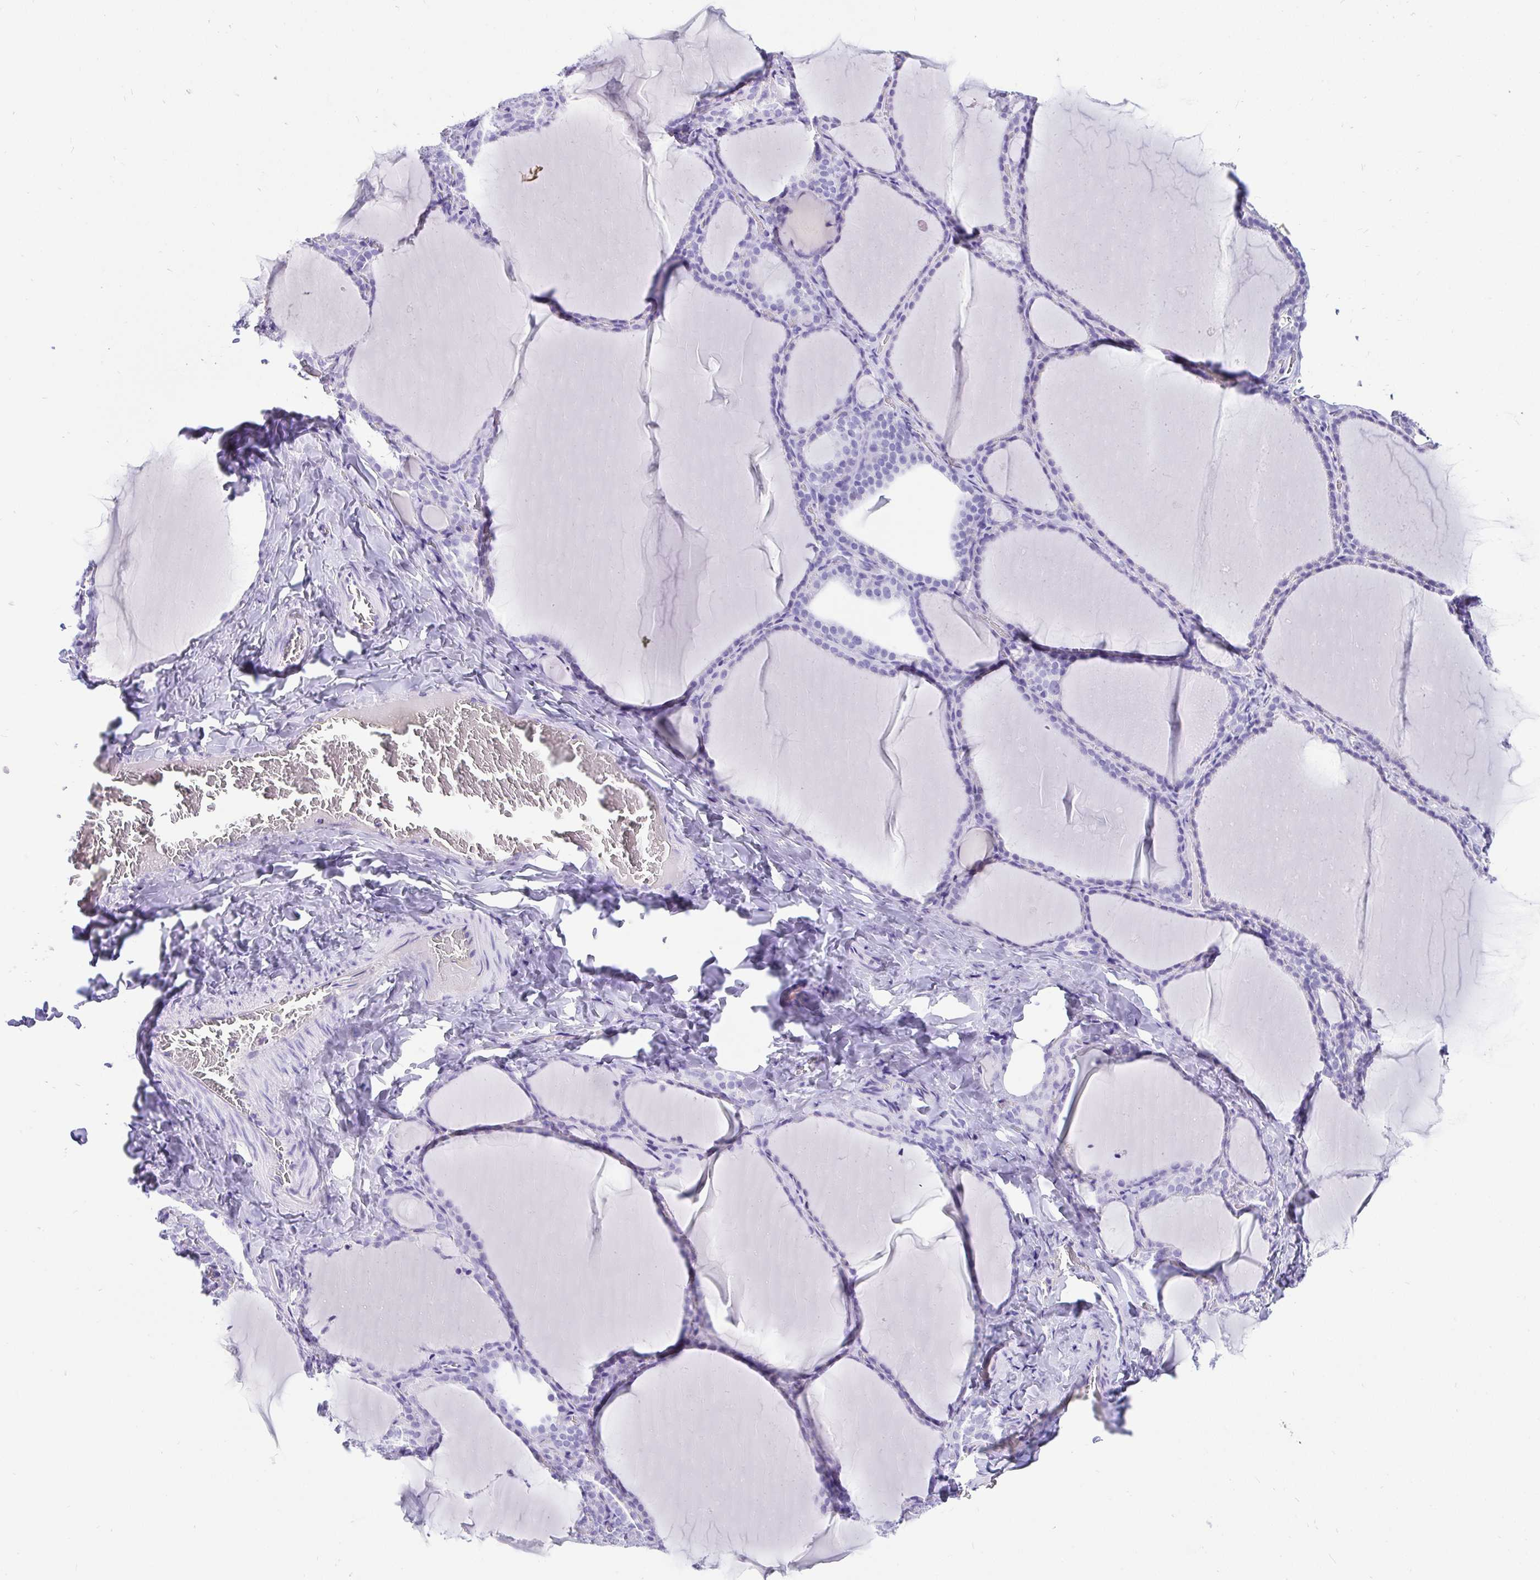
{"staining": {"intensity": "negative", "quantity": "none", "location": "none"}, "tissue": "thyroid gland", "cell_type": "Glandular cells", "image_type": "normal", "snomed": [{"axis": "morphology", "description": "Normal tissue, NOS"}, {"axis": "topography", "description": "Thyroid gland"}], "caption": "Immunohistochemistry (IHC) photomicrograph of normal thyroid gland: human thyroid gland stained with DAB (3,3'-diaminobenzidine) exhibits no significant protein positivity in glandular cells.", "gene": "KRT13", "patient": {"sex": "female", "age": 22}}